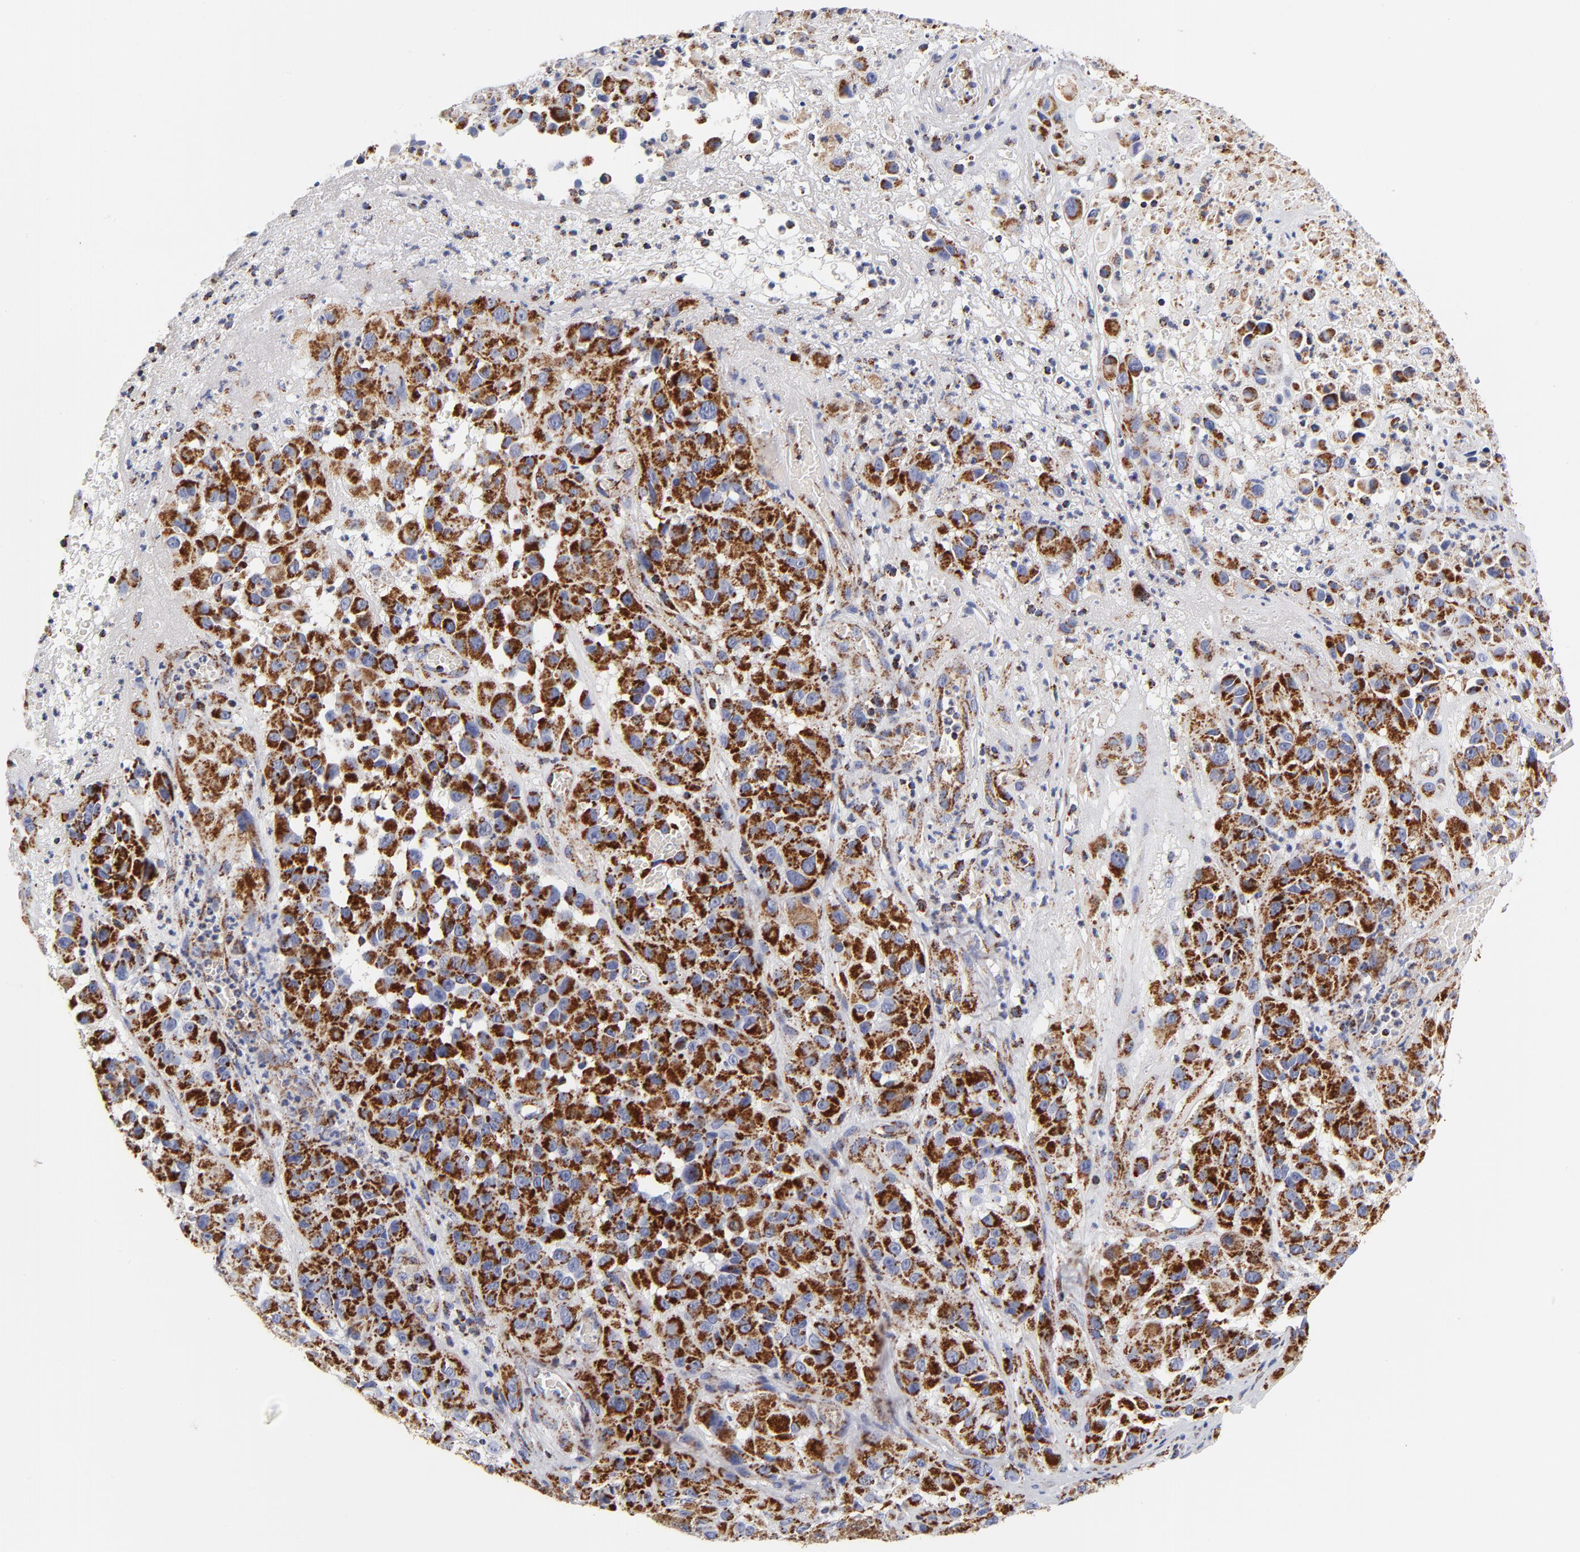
{"staining": {"intensity": "strong", "quantity": ">75%", "location": "cytoplasmic/membranous"}, "tissue": "melanoma", "cell_type": "Tumor cells", "image_type": "cancer", "snomed": [{"axis": "morphology", "description": "Malignant melanoma, NOS"}, {"axis": "topography", "description": "Skin"}], "caption": "A high-resolution micrograph shows immunohistochemistry staining of melanoma, which demonstrates strong cytoplasmic/membranous expression in about >75% of tumor cells.", "gene": "ECHS1", "patient": {"sex": "female", "age": 21}}